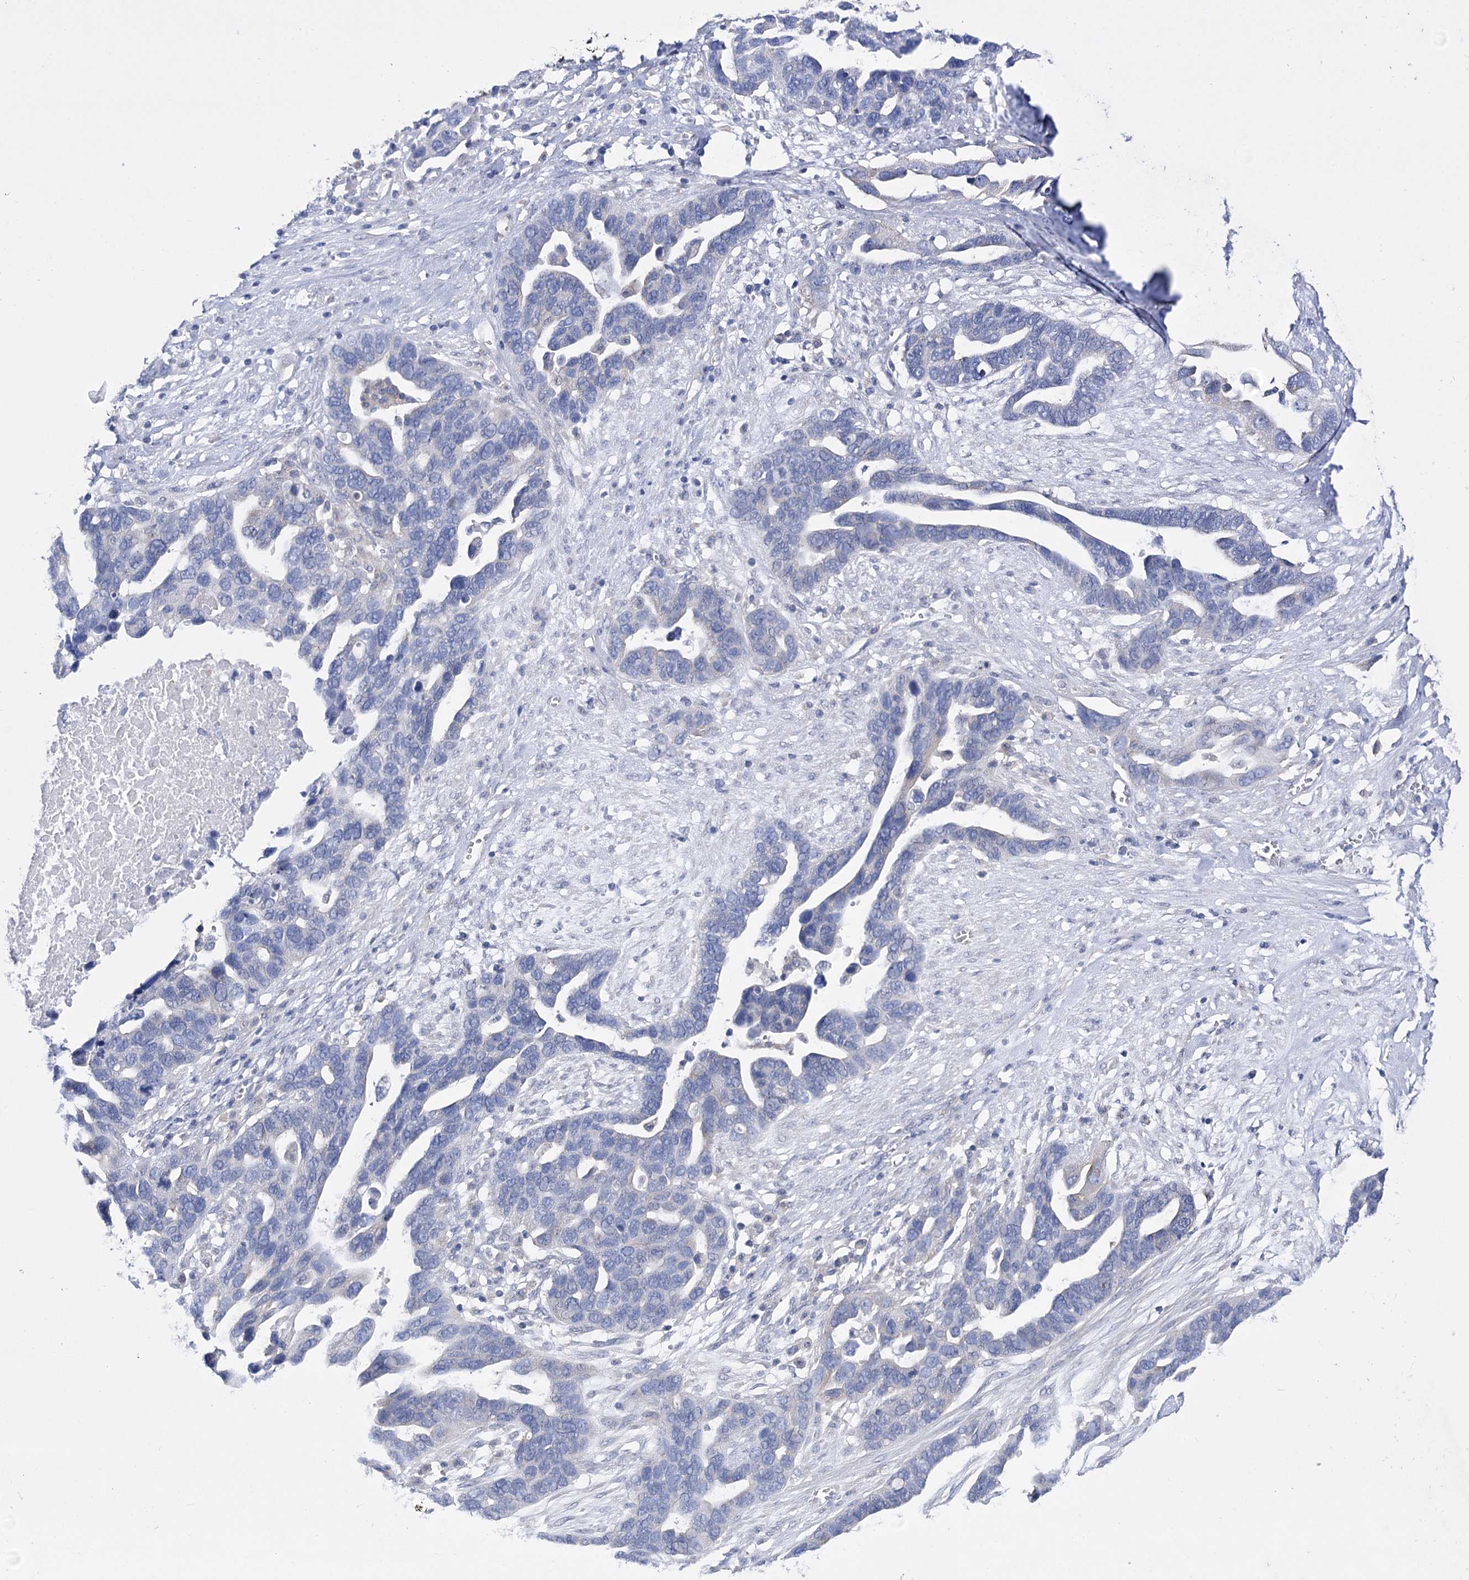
{"staining": {"intensity": "negative", "quantity": "none", "location": "none"}, "tissue": "ovarian cancer", "cell_type": "Tumor cells", "image_type": "cancer", "snomed": [{"axis": "morphology", "description": "Cystadenocarcinoma, serous, NOS"}, {"axis": "topography", "description": "Ovary"}], "caption": "There is no significant positivity in tumor cells of serous cystadenocarcinoma (ovarian).", "gene": "LRRC34", "patient": {"sex": "female", "age": 54}}